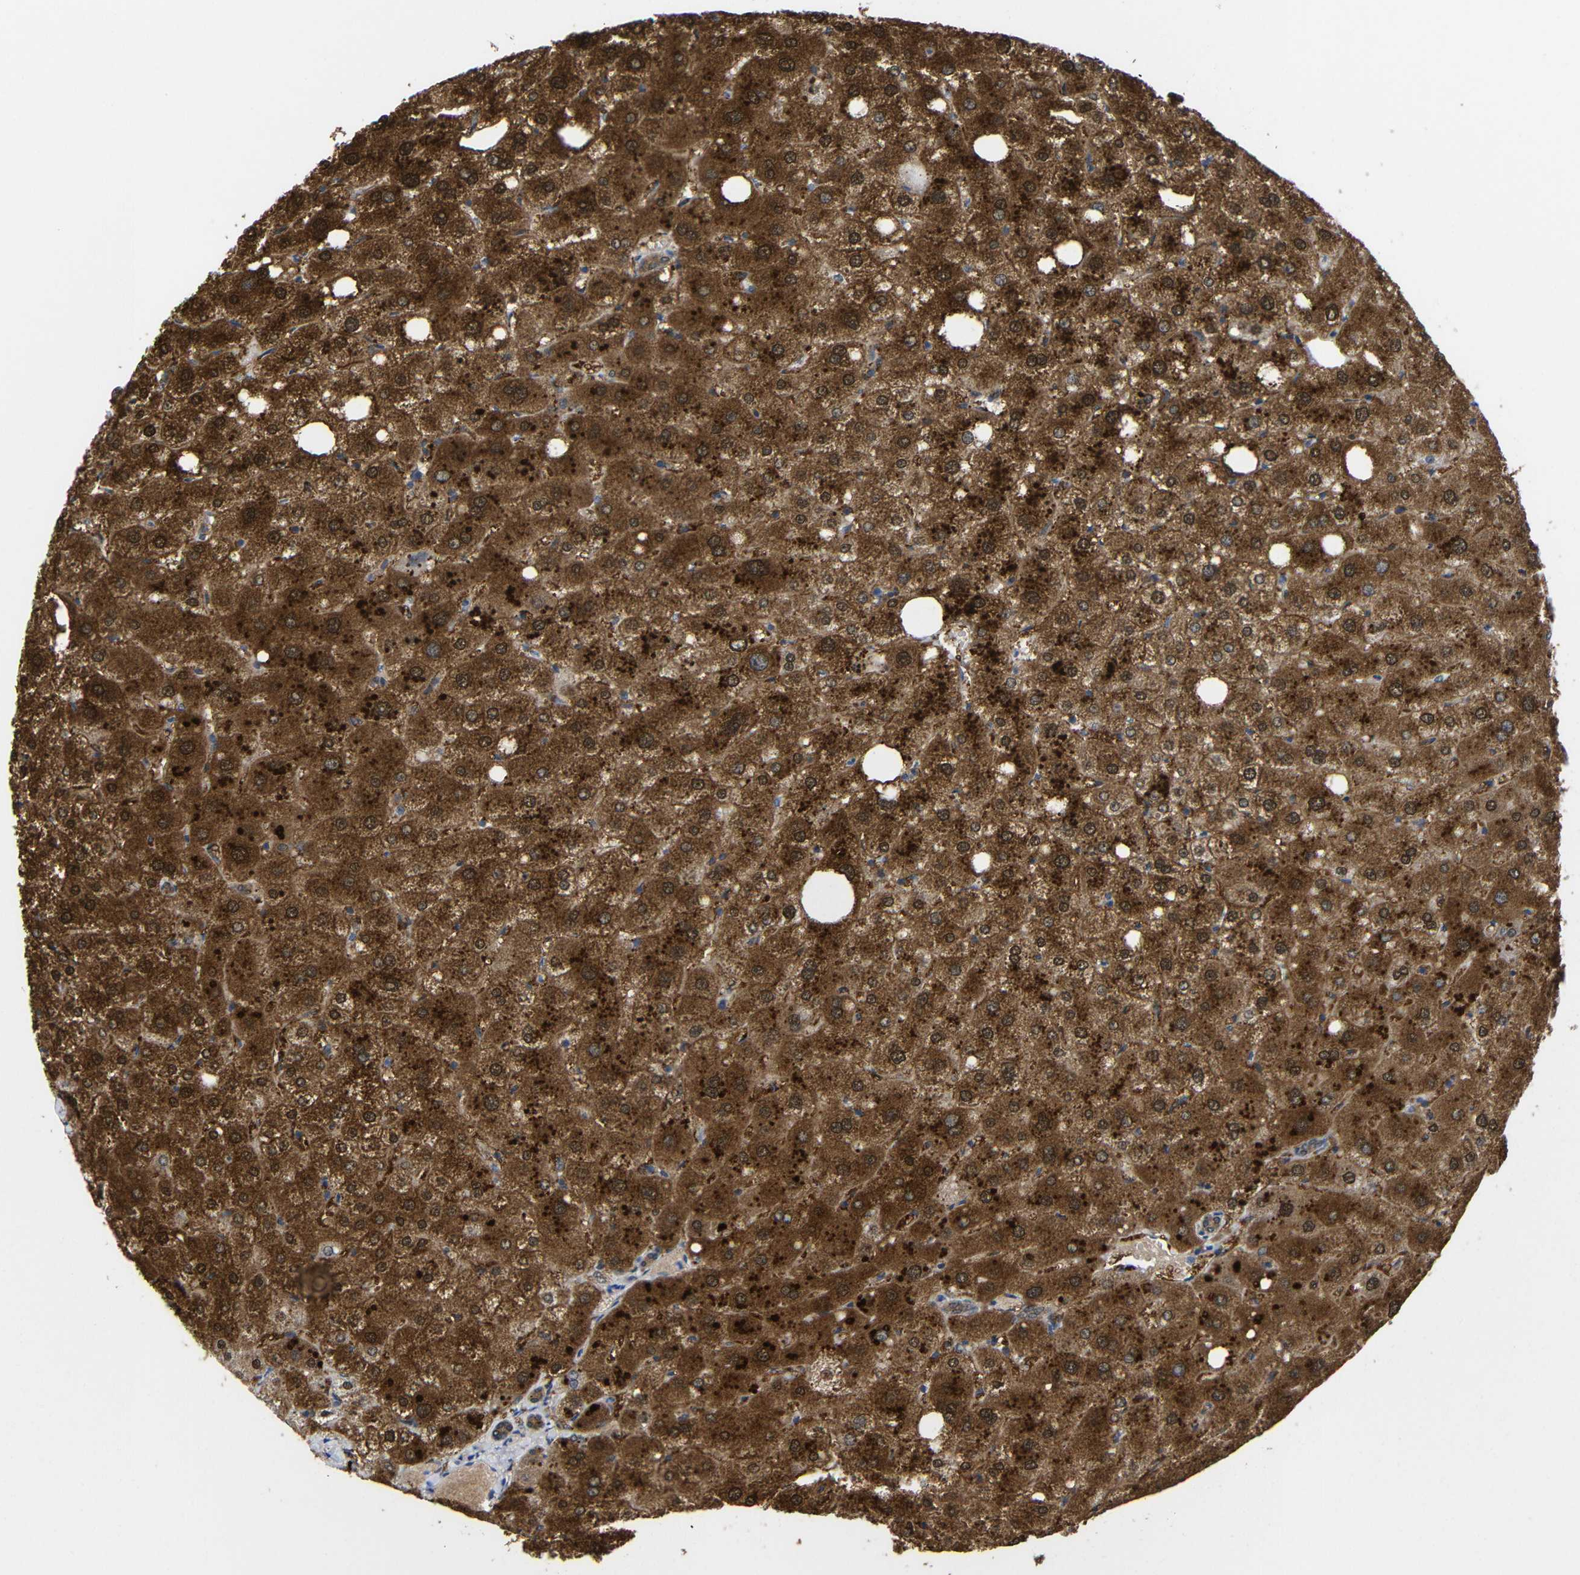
{"staining": {"intensity": "moderate", "quantity": ">75%", "location": "cytoplasmic/membranous"}, "tissue": "liver", "cell_type": "Cholangiocytes", "image_type": "normal", "snomed": [{"axis": "morphology", "description": "Normal tissue, NOS"}, {"axis": "topography", "description": "Liver"}], "caption": "Immunohistochemistry image of normal liver stained for a protein (brown), which demonstrates medium levels of moderate cytoplasmic/membranous expression in about >75% of cholangiocytes.", "gene": "PEBP1", "patient": {"sex": "male", "age": 73}}